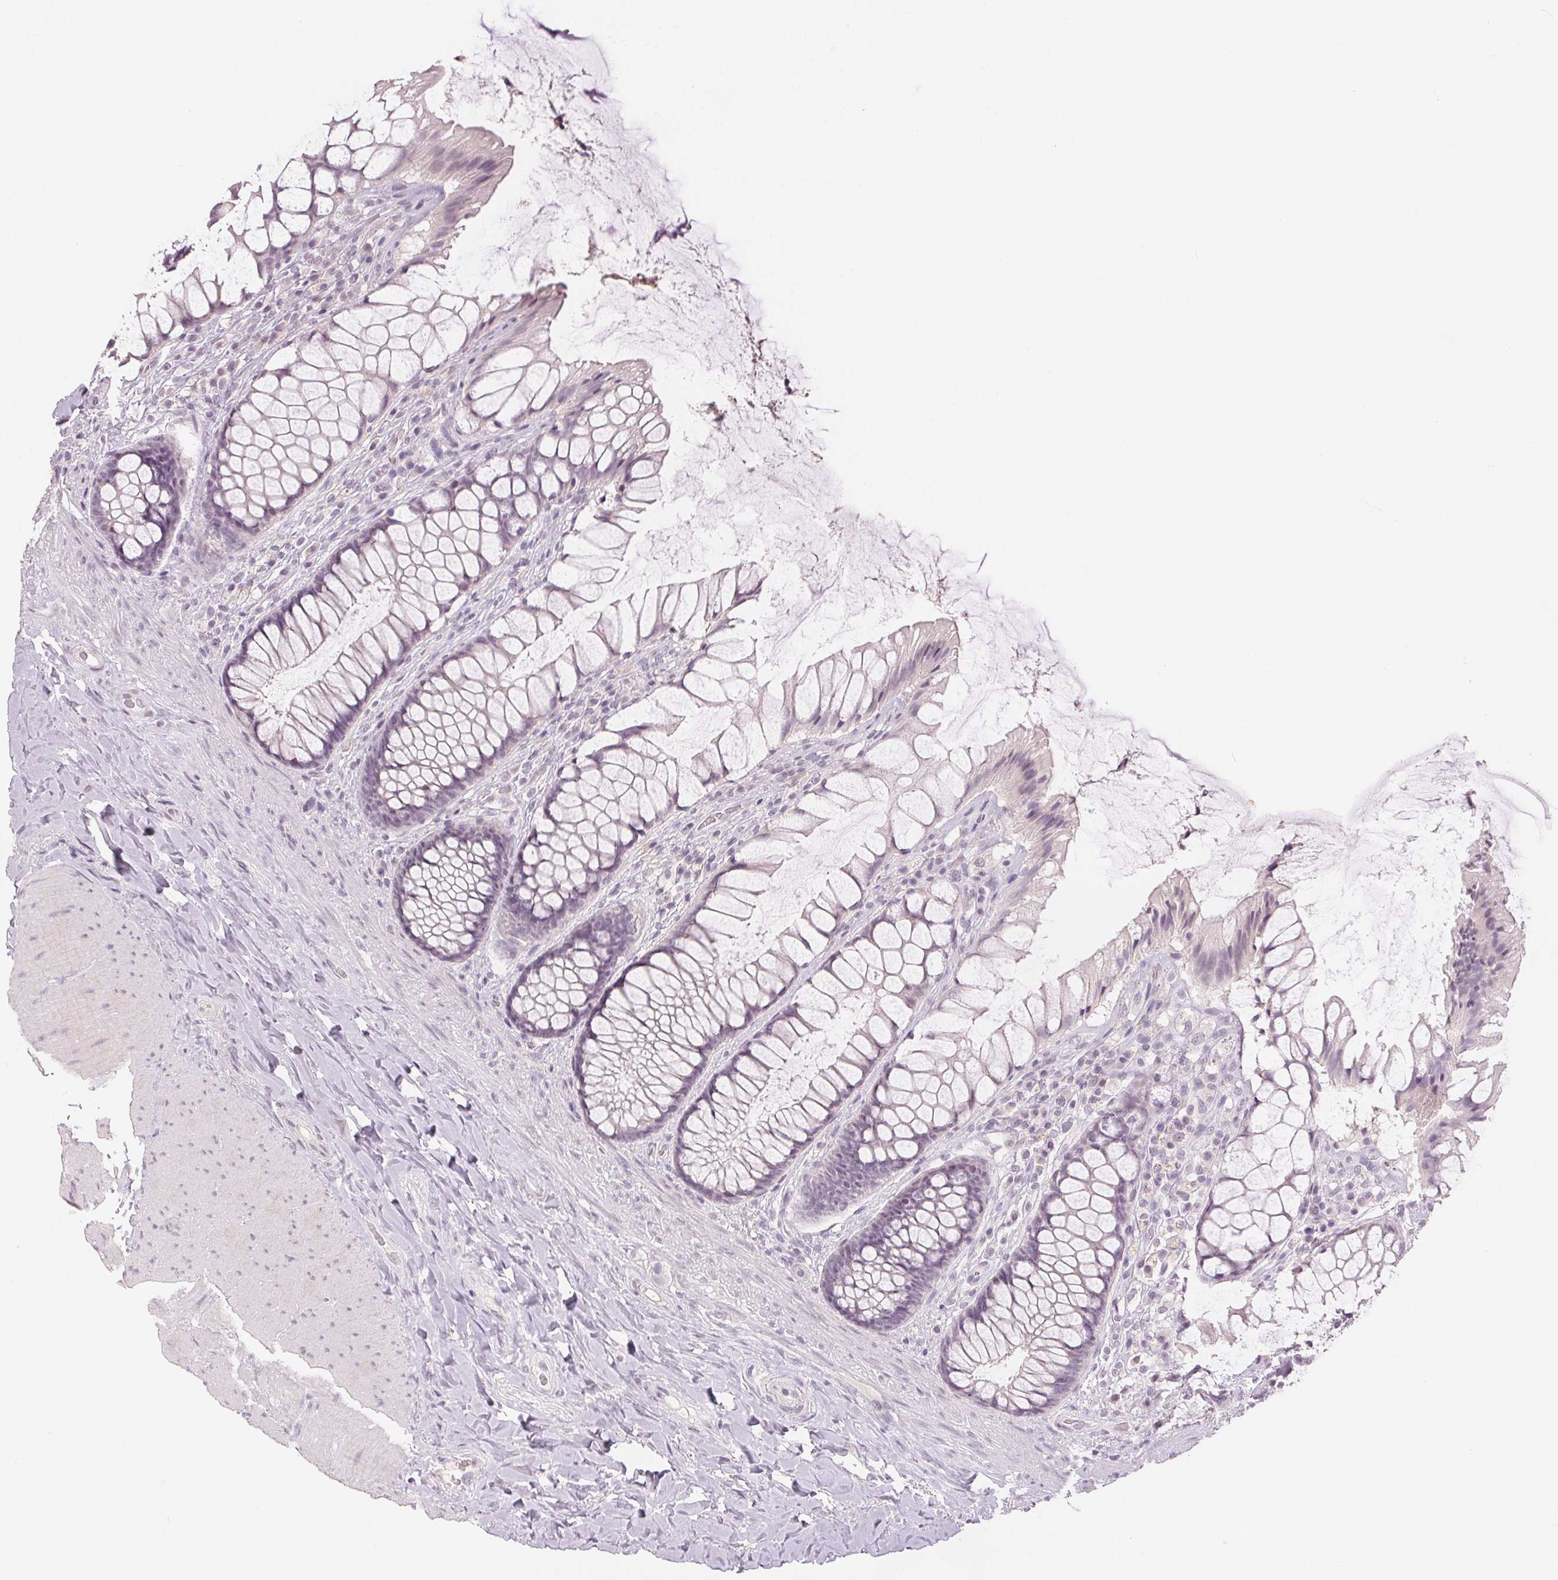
{"staining": {"intensity": "negative", "quantity": "none", "location": "none"}, "tissue": "rectum", "cell_type": "Glandular cells", "image_type": "normal", "snomed": [{"axis": "morphology", "description": "Normal tissue, NOS"}, {"axis": "topography", "description": "Rectum"}], "caption": "A photomicrograph of rectum stained for a protein demonstrates no brown staining in glandular cells. Nuclei are stained in blue.", "gene": "SLC27A5", "patient": {"sex": "female", "age": 58}}